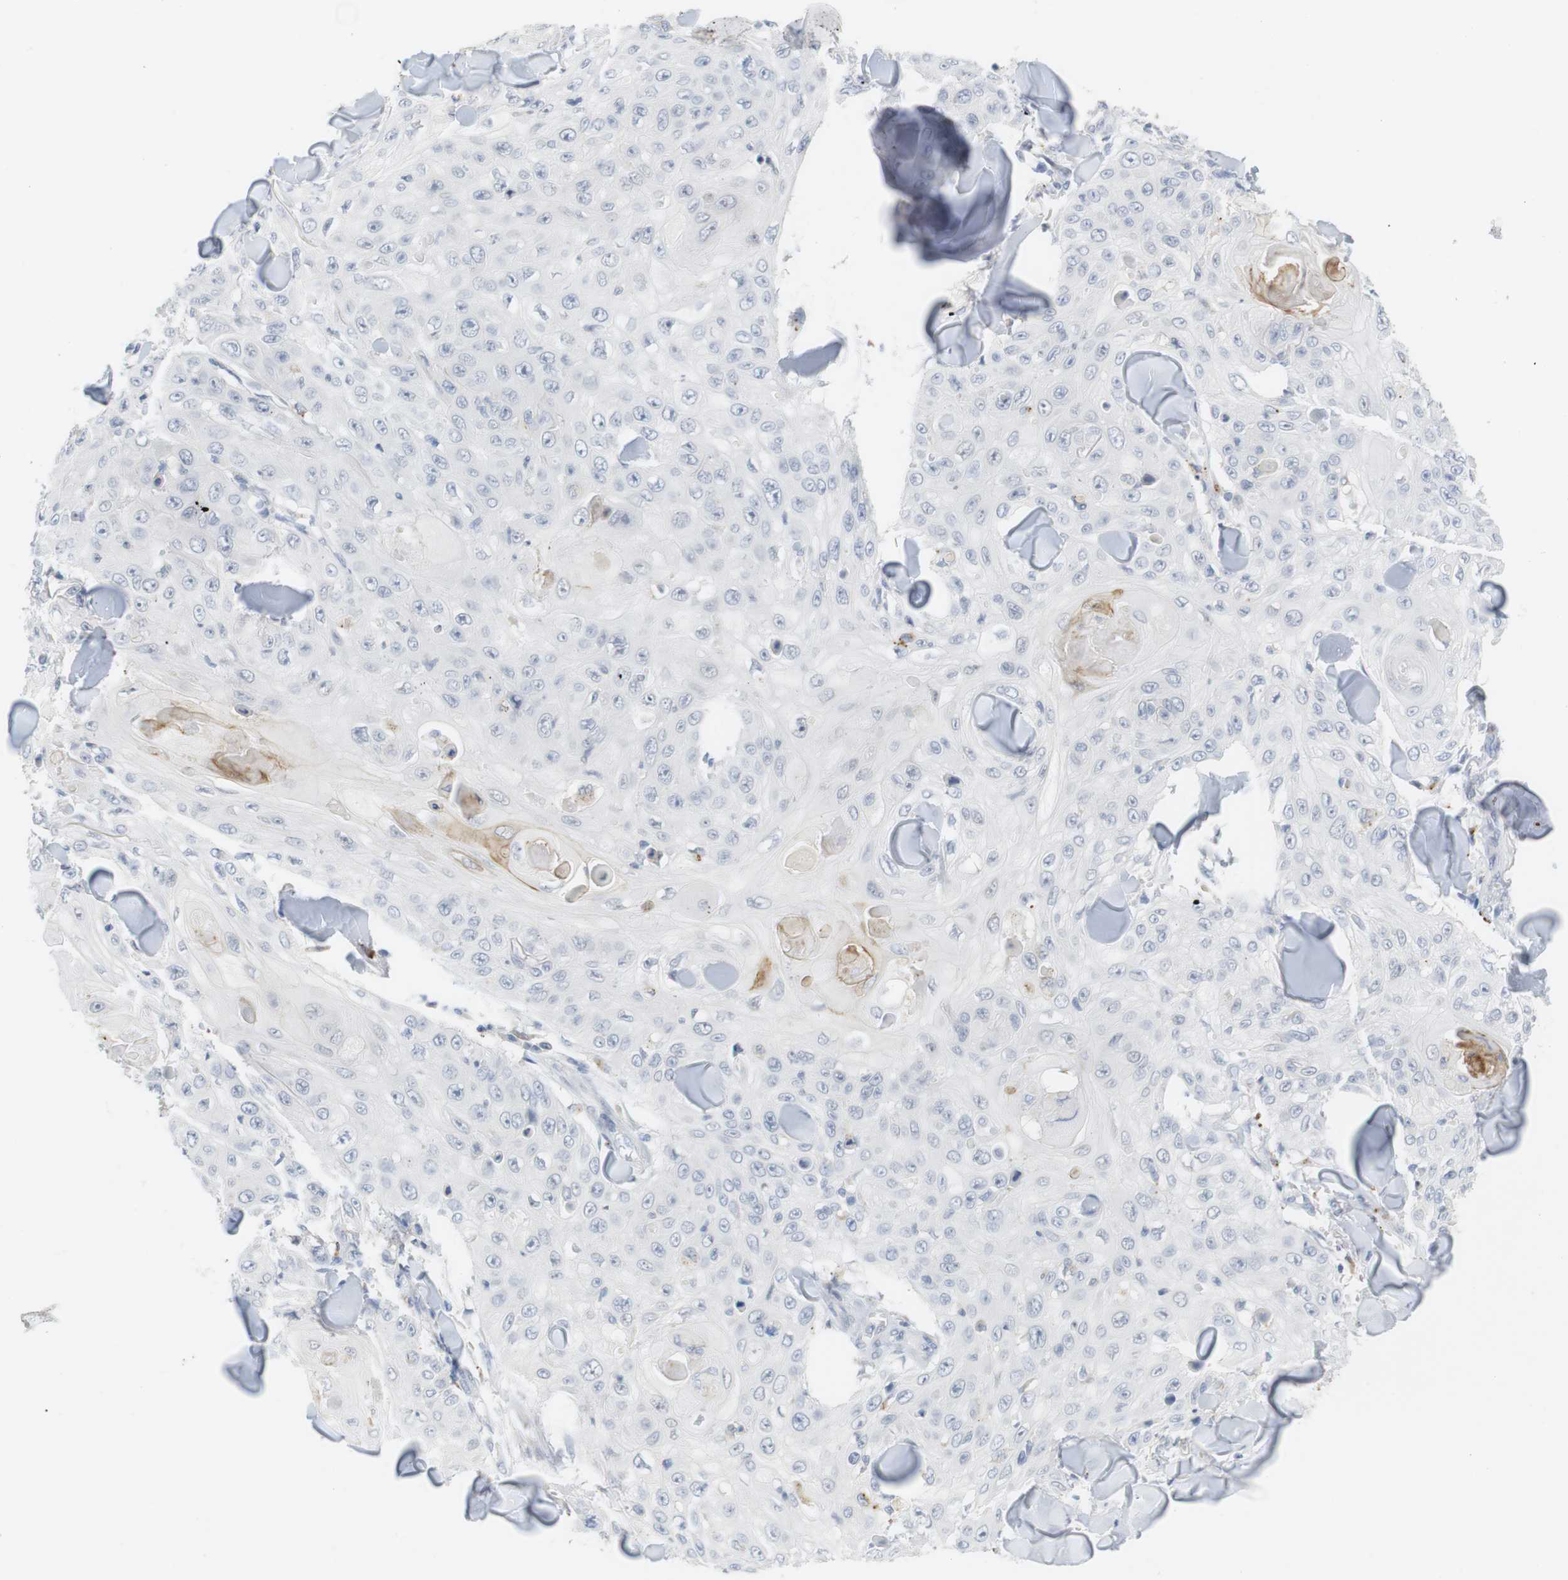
{"staining": {"intensity": "negative", "quantity": "none", "location": "none"}, "tissue": "skin cancer", "cell_type": "Tumor cells", "image_type": "cancer", "snomed": [{"axis": "morphology", "description": "Squamous cell carcinoma, NOS"}, {"axis": "topography", "description": "Skin"}], "caption": "A histopathology image of squamous cell carcinoma (skin) stained for a protein exhibits no brown staining in tumor cells.", "gene": "YIPF1", "patient": {"sex": "male", "age": 86}}